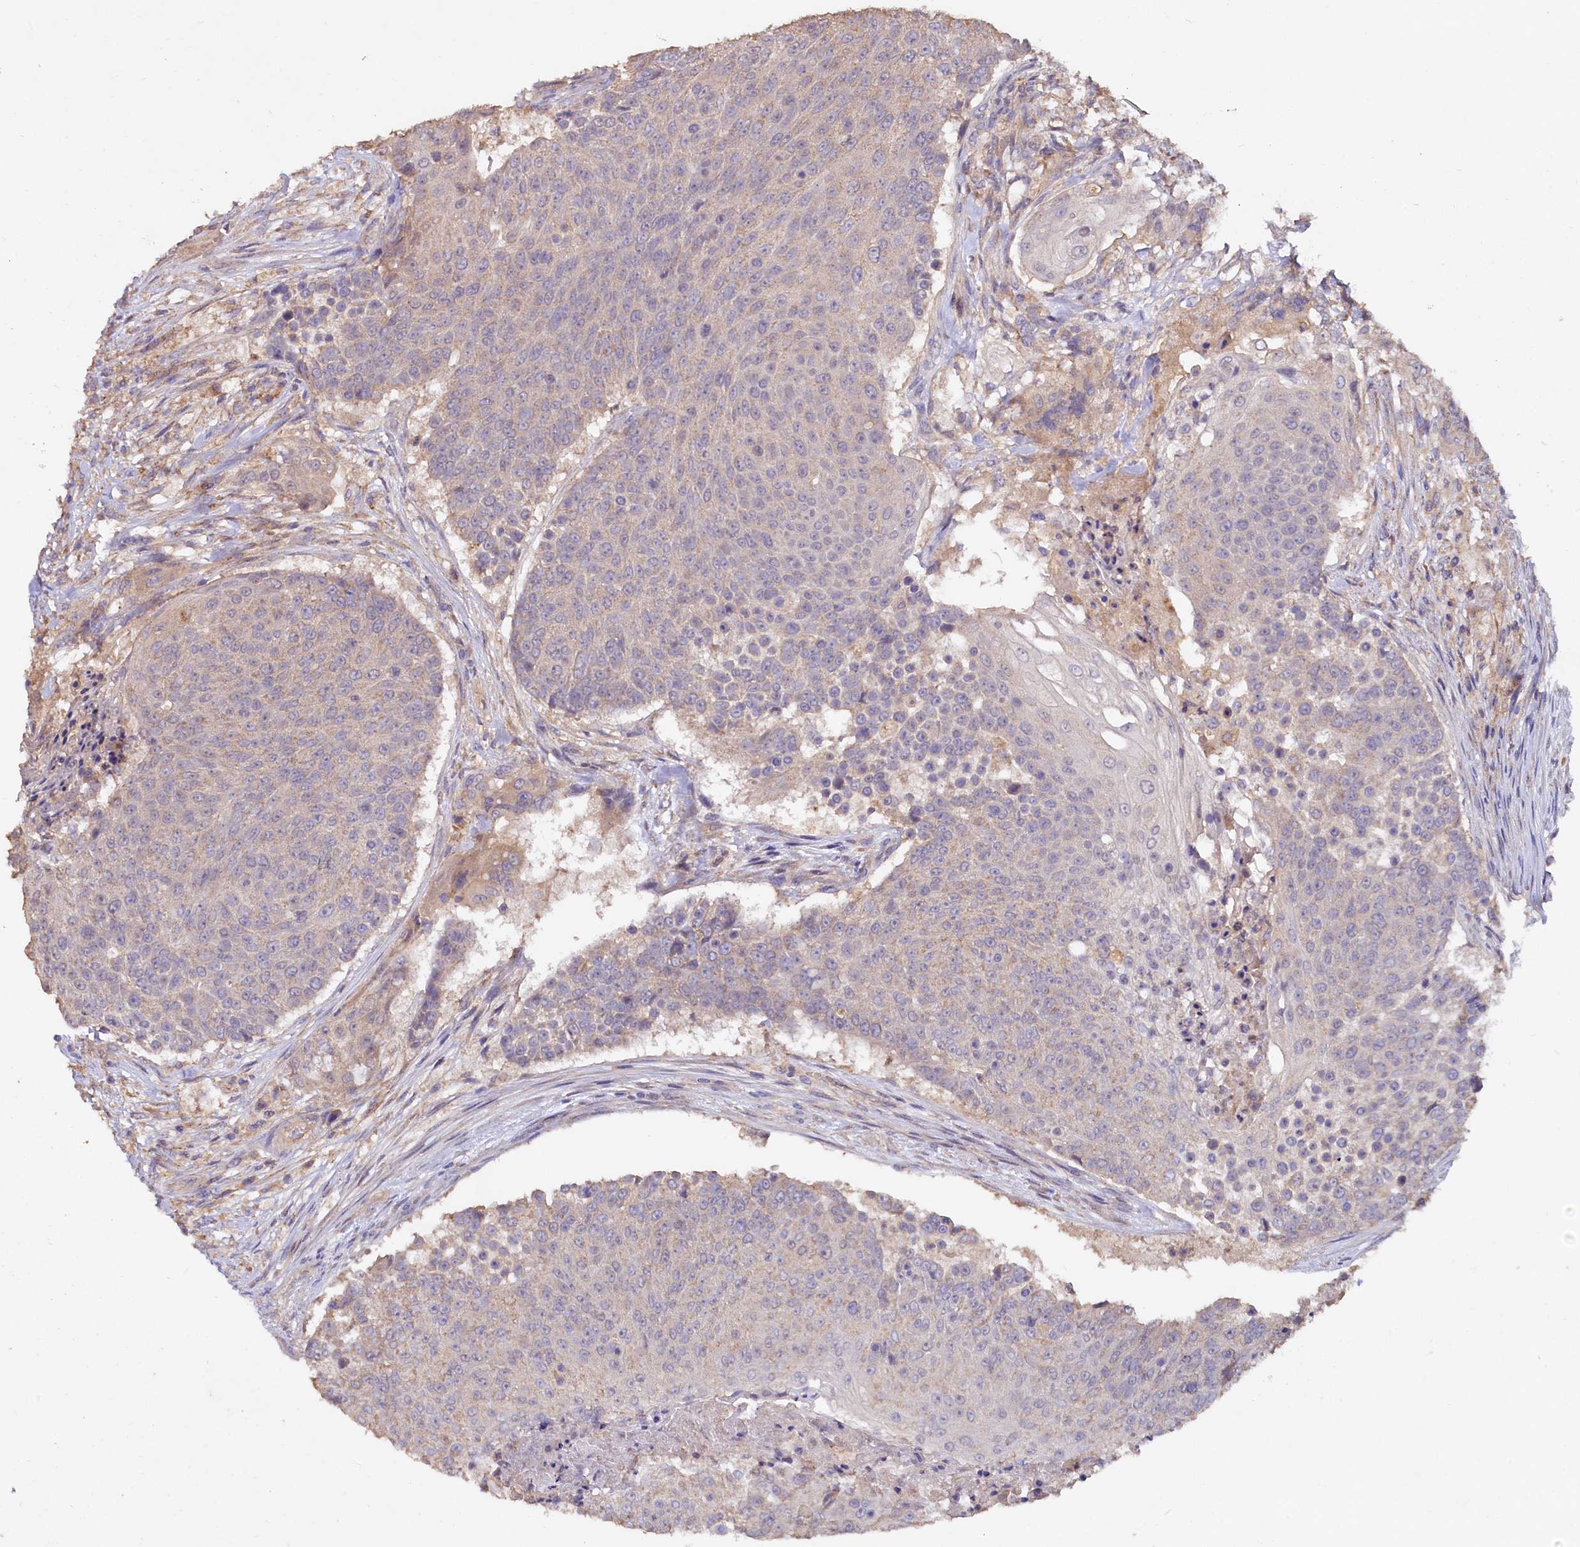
{"staining": {"intensity": "negative", "quantity": "none", "location": "none"}, "tissue": "urothelial cancer", "cell_type": "Tumor cells", "image_type": "cancer", "snomed": [{"axis": "morphology", "description": "Urothelial carcinoma, High grade"}, {"axis": "topography", "description": "Urinary bladder"}], "caption": "Immunohistochemistry (IHC) histopathology image of neoplastic tissue: urothelial cancer stained with DAB (3,3'-diaminobenzidine) demonstrates no significant protein staining in tumor cells.", "gene": "ETFBKMT", "patient": {"sex": "female", "age": 63}}